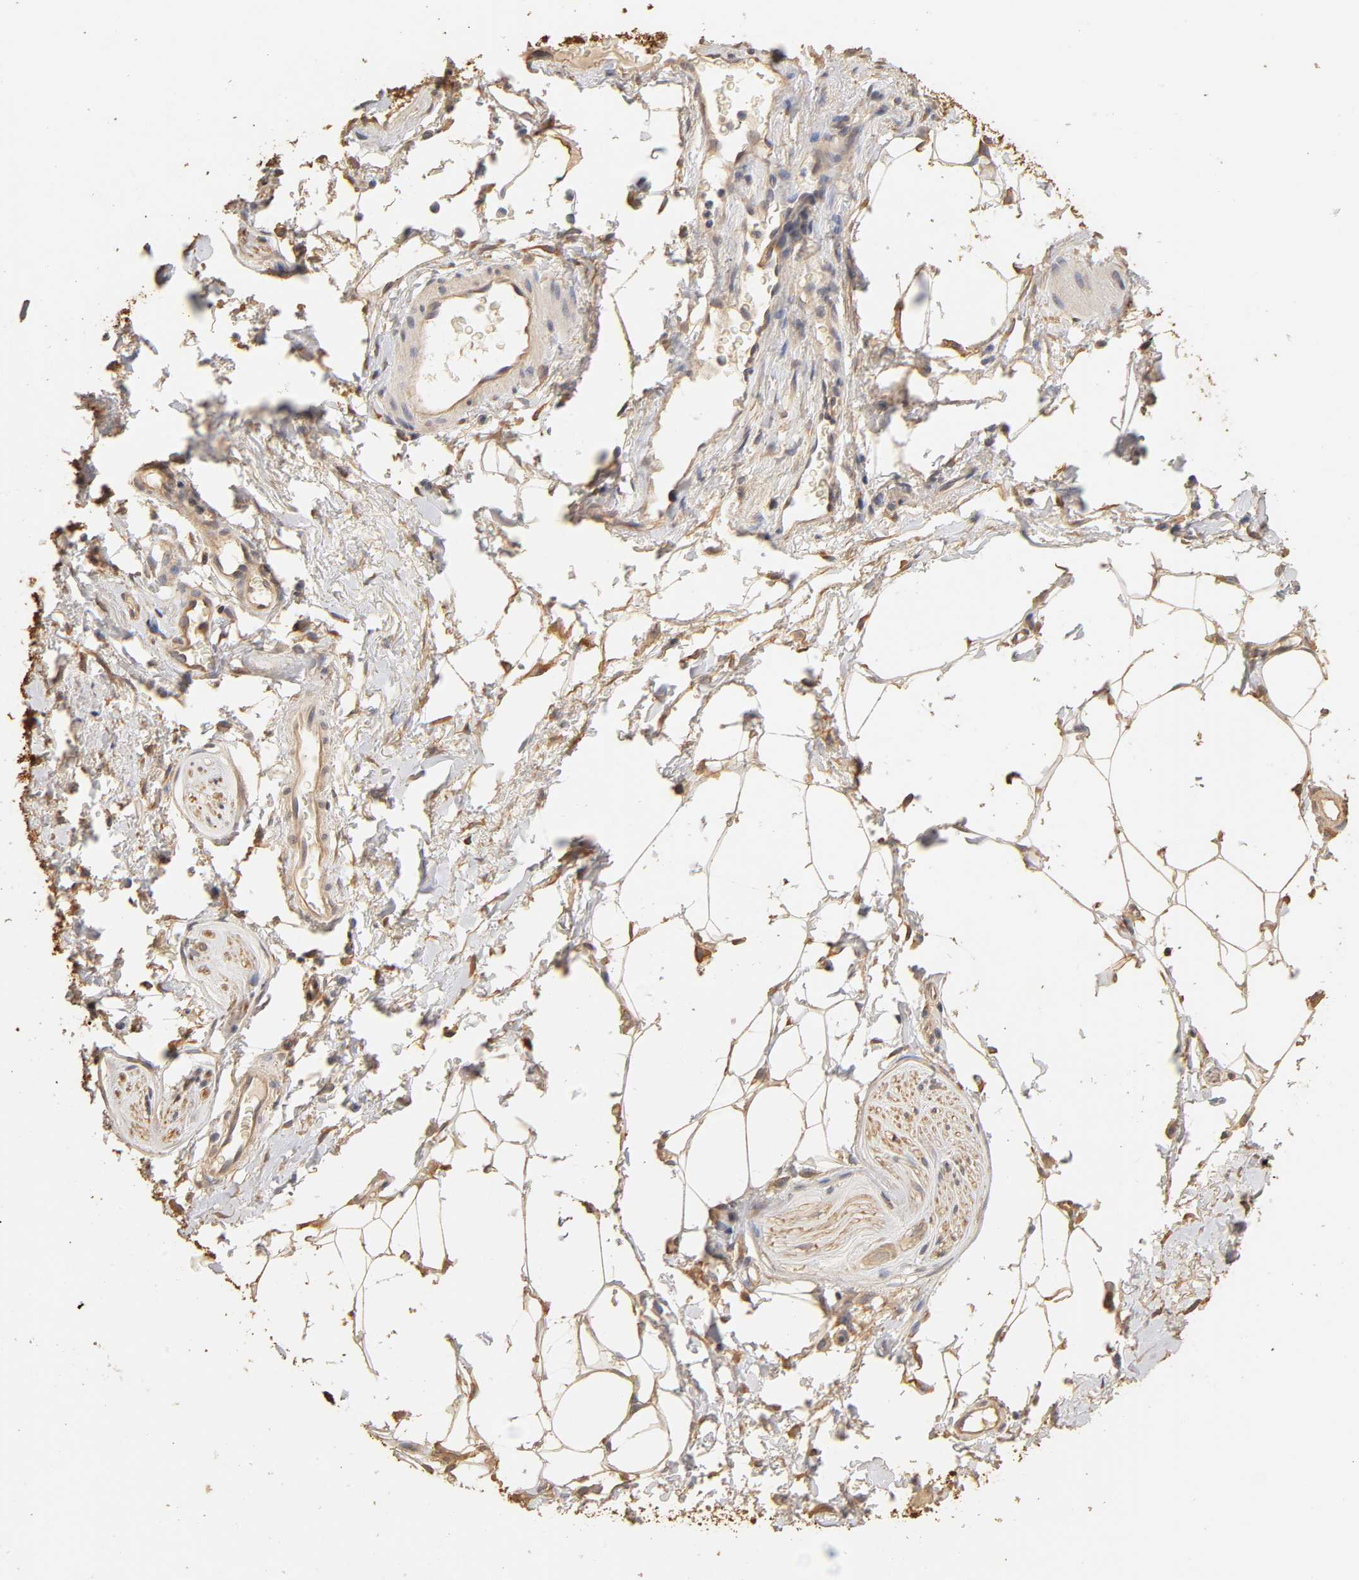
{"staining": {"intensity": "weak", "quantity": ">75%", "location": "cytoplasmic/membranous"}, "tissue": "adipose tissue", "cell_type": "Adipocytes", "image_type": "normal", "snomed": [{"axis": "morphology", "description": "Normal tissue, NOS"}, {"axis": "topography", "description": "Soft tissue"}, {"axis": "topography", "description": "Peripheral nerve tissue"}], "caption": "The micrograph shows a brown stain indicating the presence of a protein in the cytoplasmic/membranous of adipocytes in adipose tissue.", "gene": "VSIG4", "patient": {"sex": "female", "age": 71}}